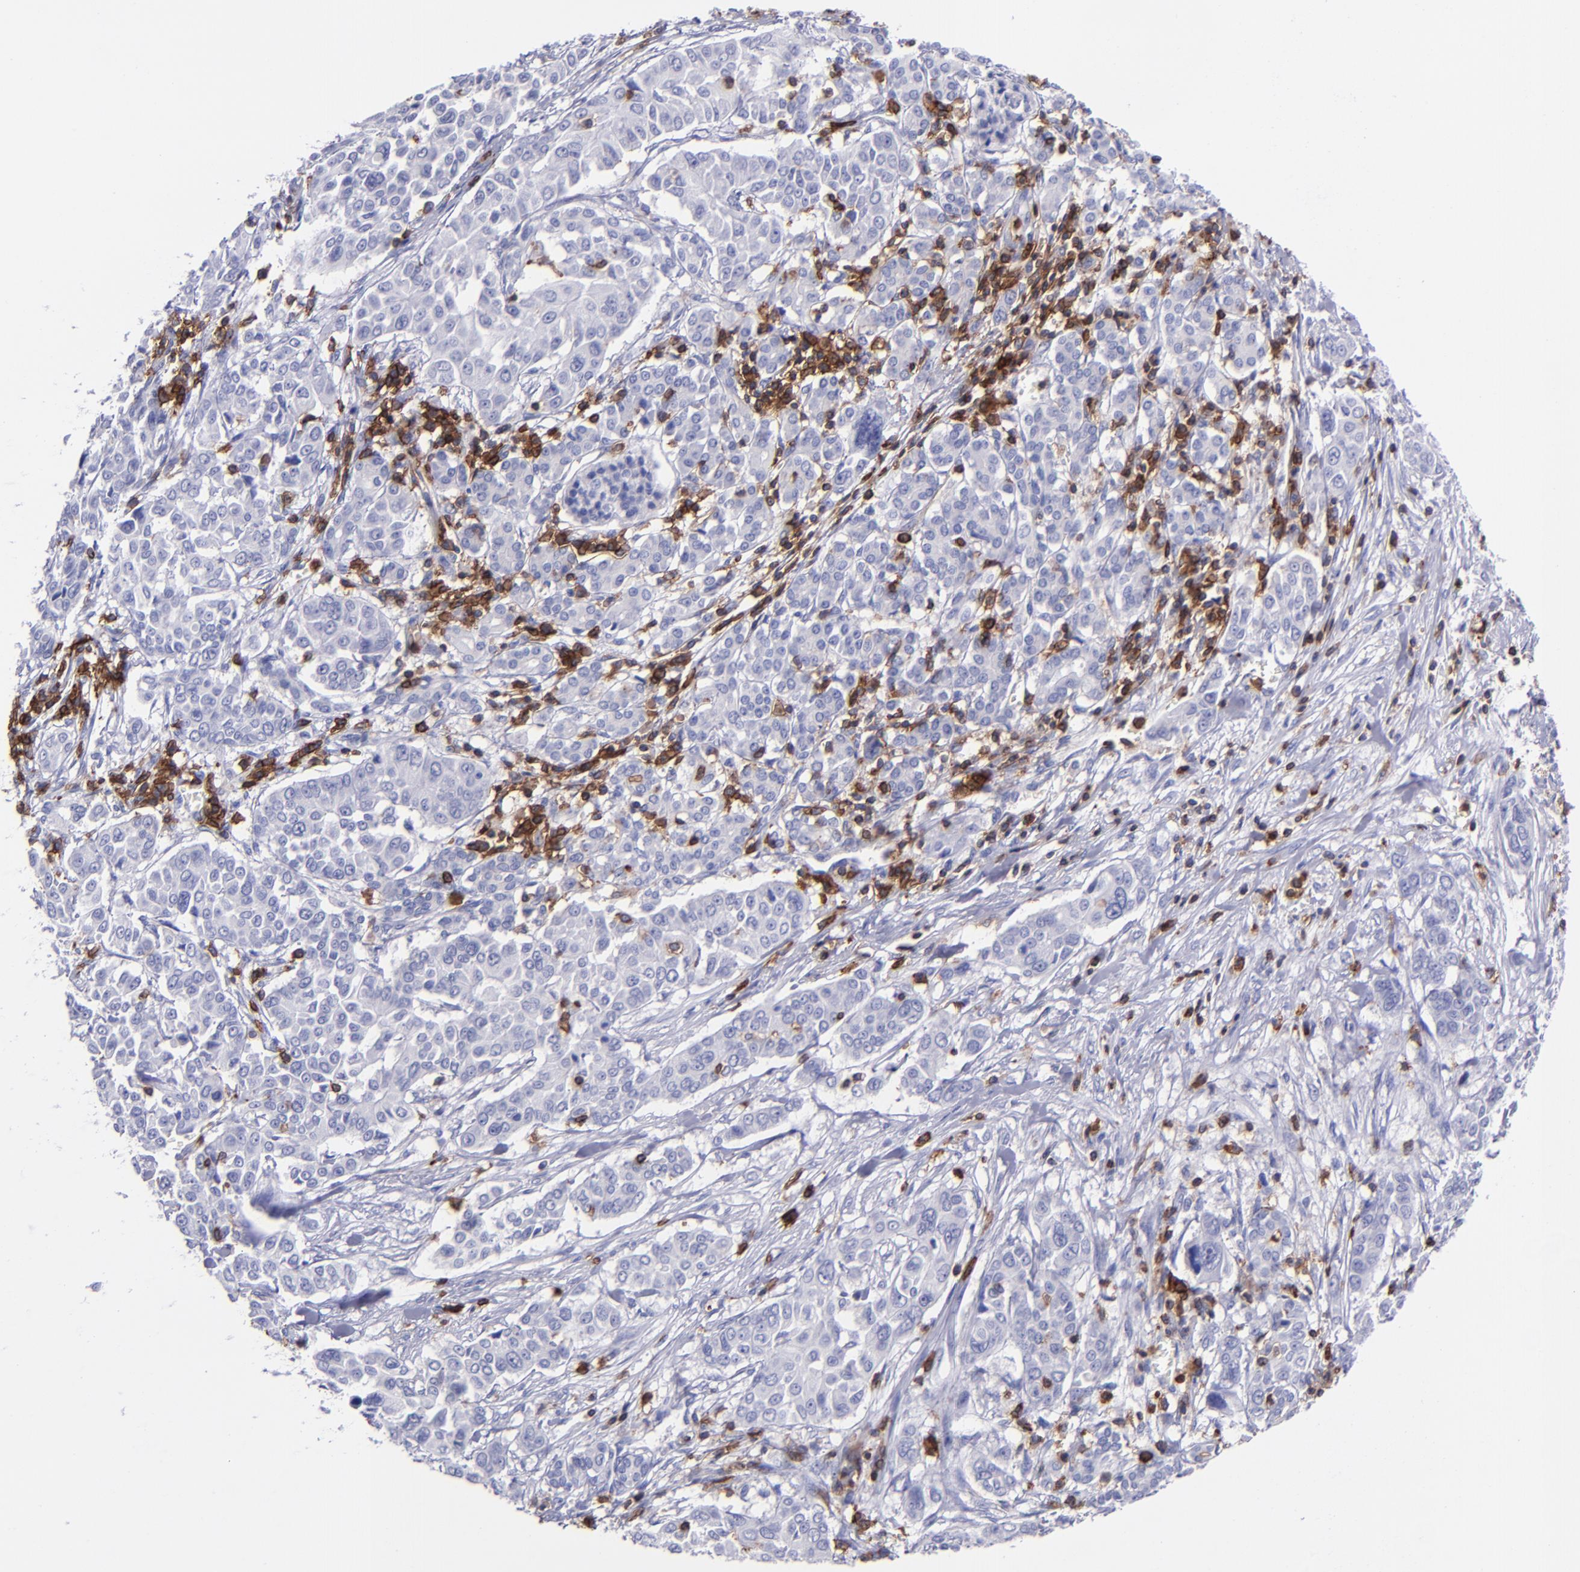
{"staining": {"intensity": "negative", "quantity": "none", "location": "none"}, "tissue": "pancreatic cancer", "cell_type": "Tumor cells", "image_type": "cancer", "snomed": [{"axis": "morphology", "description": "Adenocarcinoma, NOS"}, {"axis": "topography", "description": "Pancreas"}], "caption": "DAB (3,3'-diaminobenzidine) immunohistochemical staining of human pancreatic cancer displays no significant staining in tumor cells. Nuclei are stained in blue.", "gene": "ICAM3", "patient": {"sex": "female", "age": 52}}